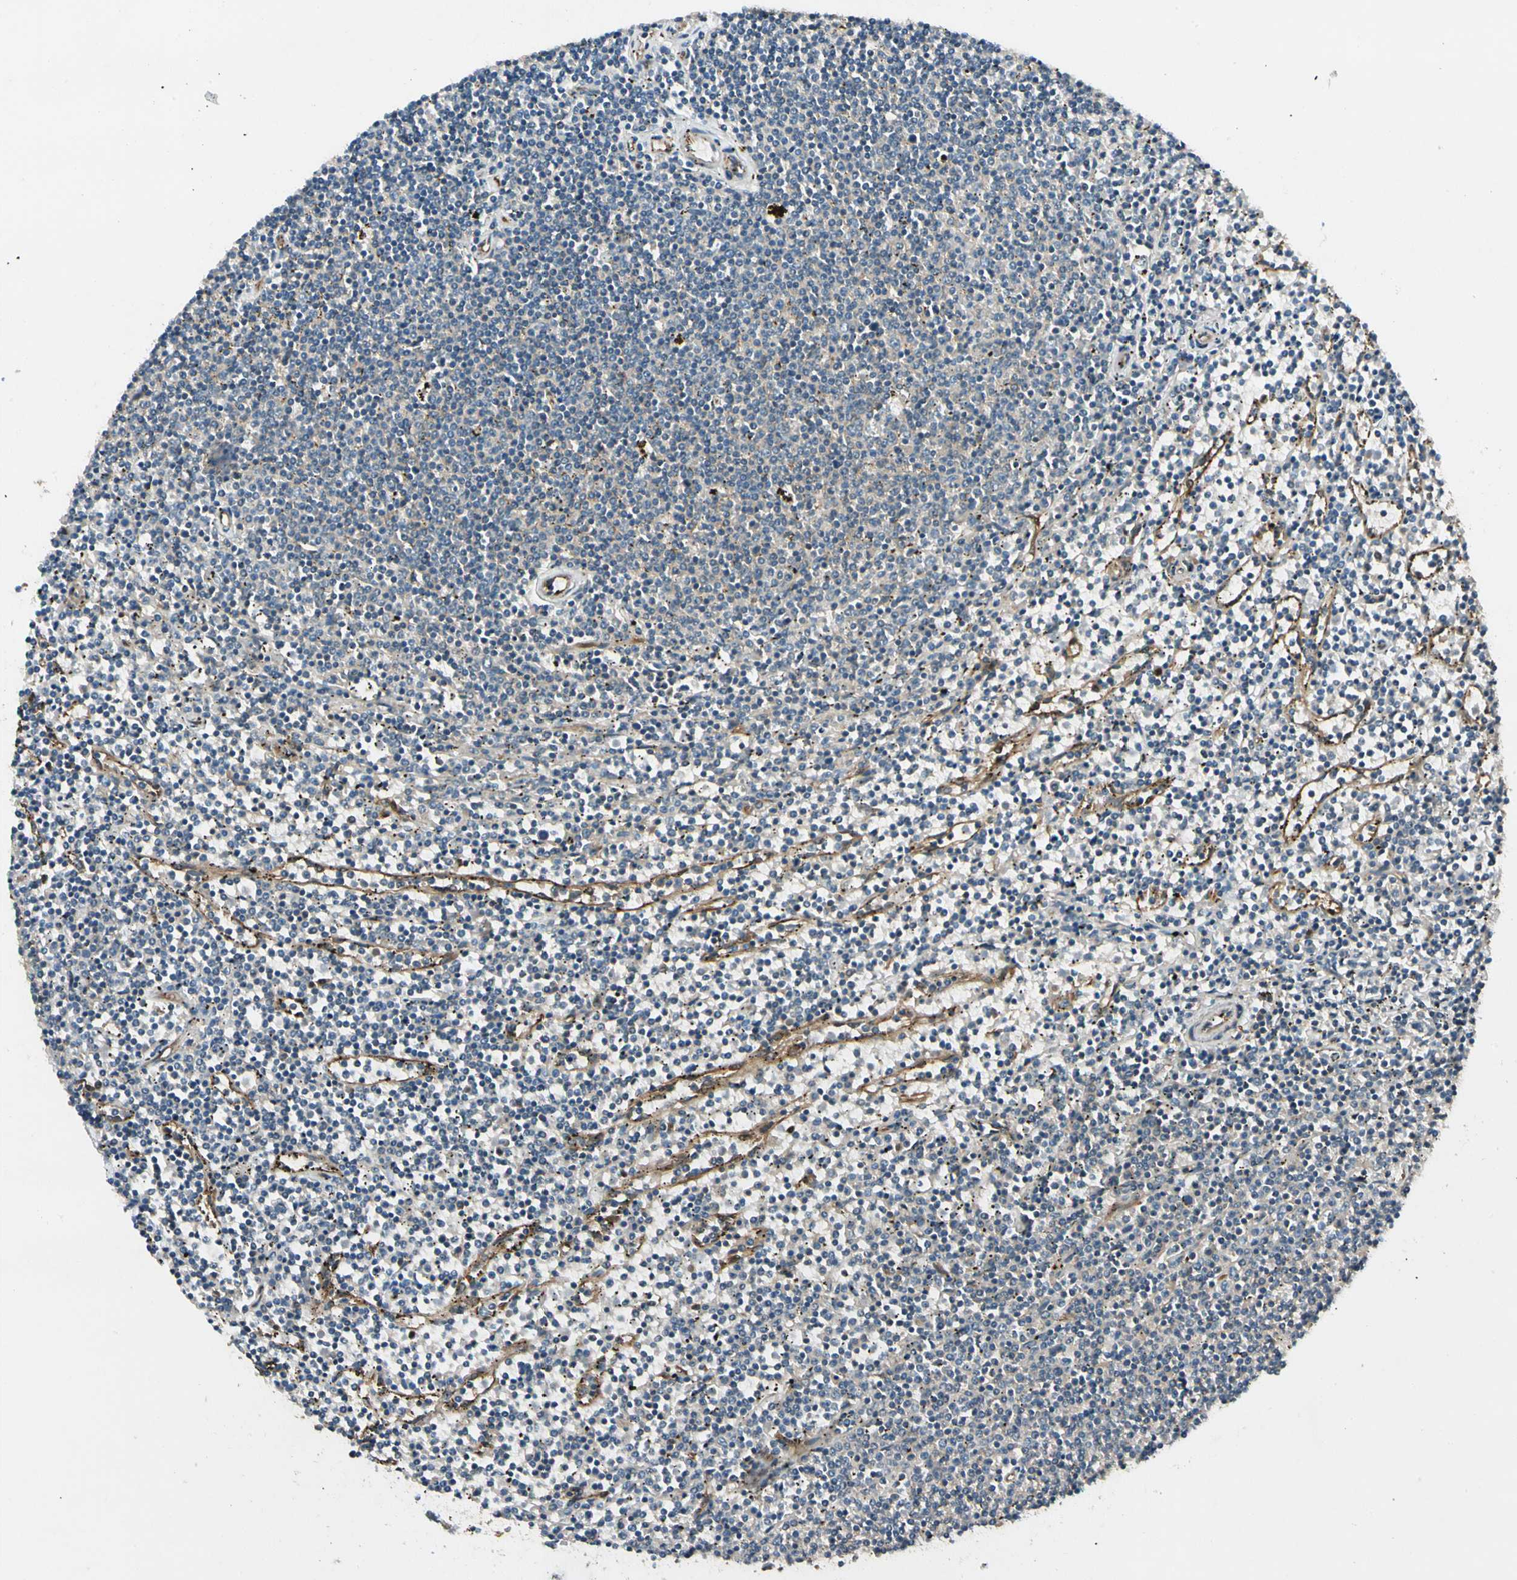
{"staining": {"intensity": "negative", "quantity": "none", "location": "none"}, "tissue": "lymphoma", "cell_type": "Tumor cells", "image_type": "cancer", "snomed": [{"axis": "morphology", "description": "Malignant lymphoma, non-Hodgkin's type, Low grade"}, {"axis": "topography", "description": "Spleen"}], "caption": "Human low-grade malignant lymphoma, non-Hodgkin's type stained for a protein using immunohistochemistry (IHC) displays no positivity in tumor cells.", "gene": "ROCK2", "patient": {"sex": "female", "age": 50}}